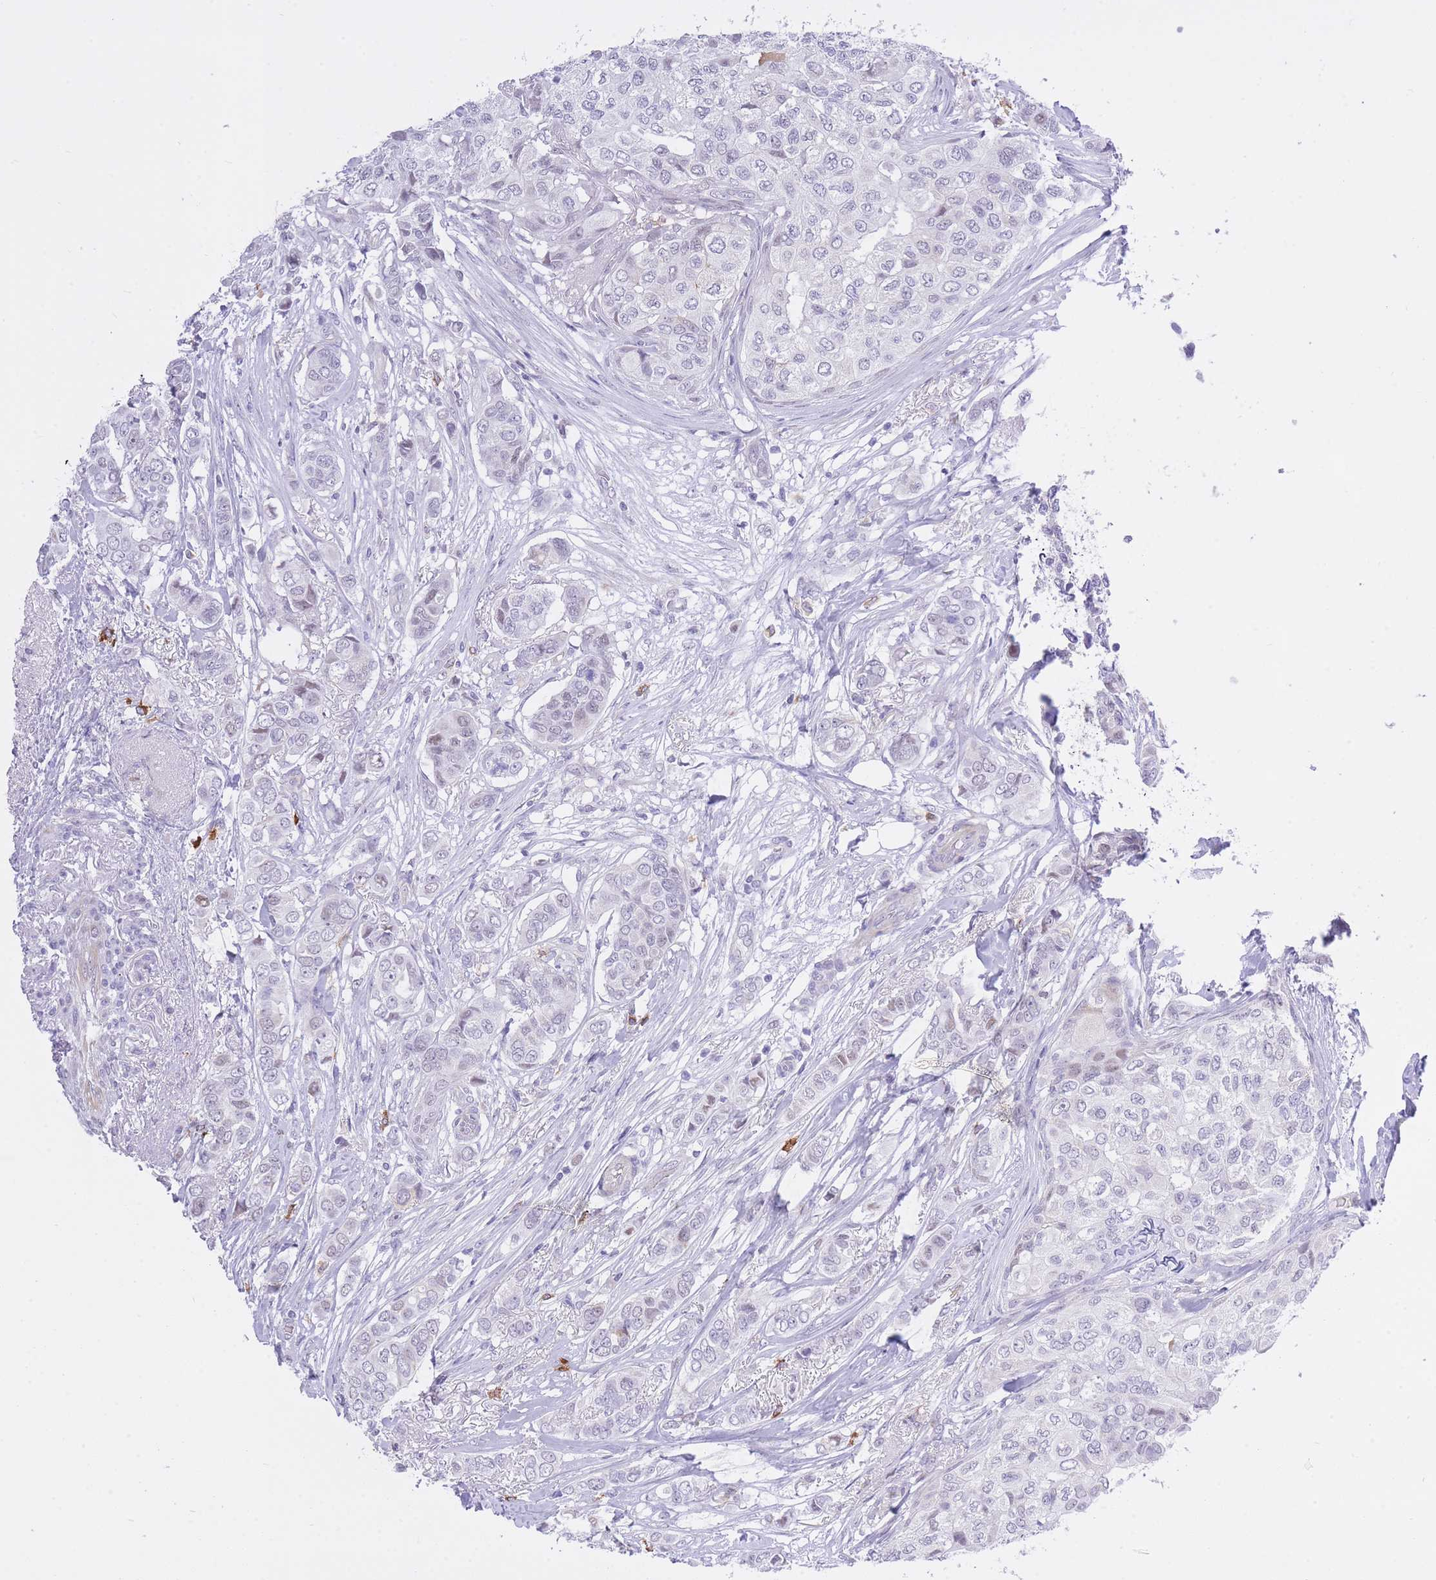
{"staining": {"intensity": "weak", "quantity": "<25%", "location": "nuclear"}, "tissue": "breast cancer", "cell_type": "Tumor cells", "image_type": "cancer", "snomed": [{"axis": "morphology", "description": "Lobular carcinoma"}, {"axis": "topography", "description": "Breast"}], "caption": "An immunohistochemistry (IHC) photomicrograph of lobular carcinoma (breast) is shown. There is no staining in tumor cells of lobular carcinoma (breast).", "gene": "MEIOSIN", "patient": {"sex": "female", "age": 51}}